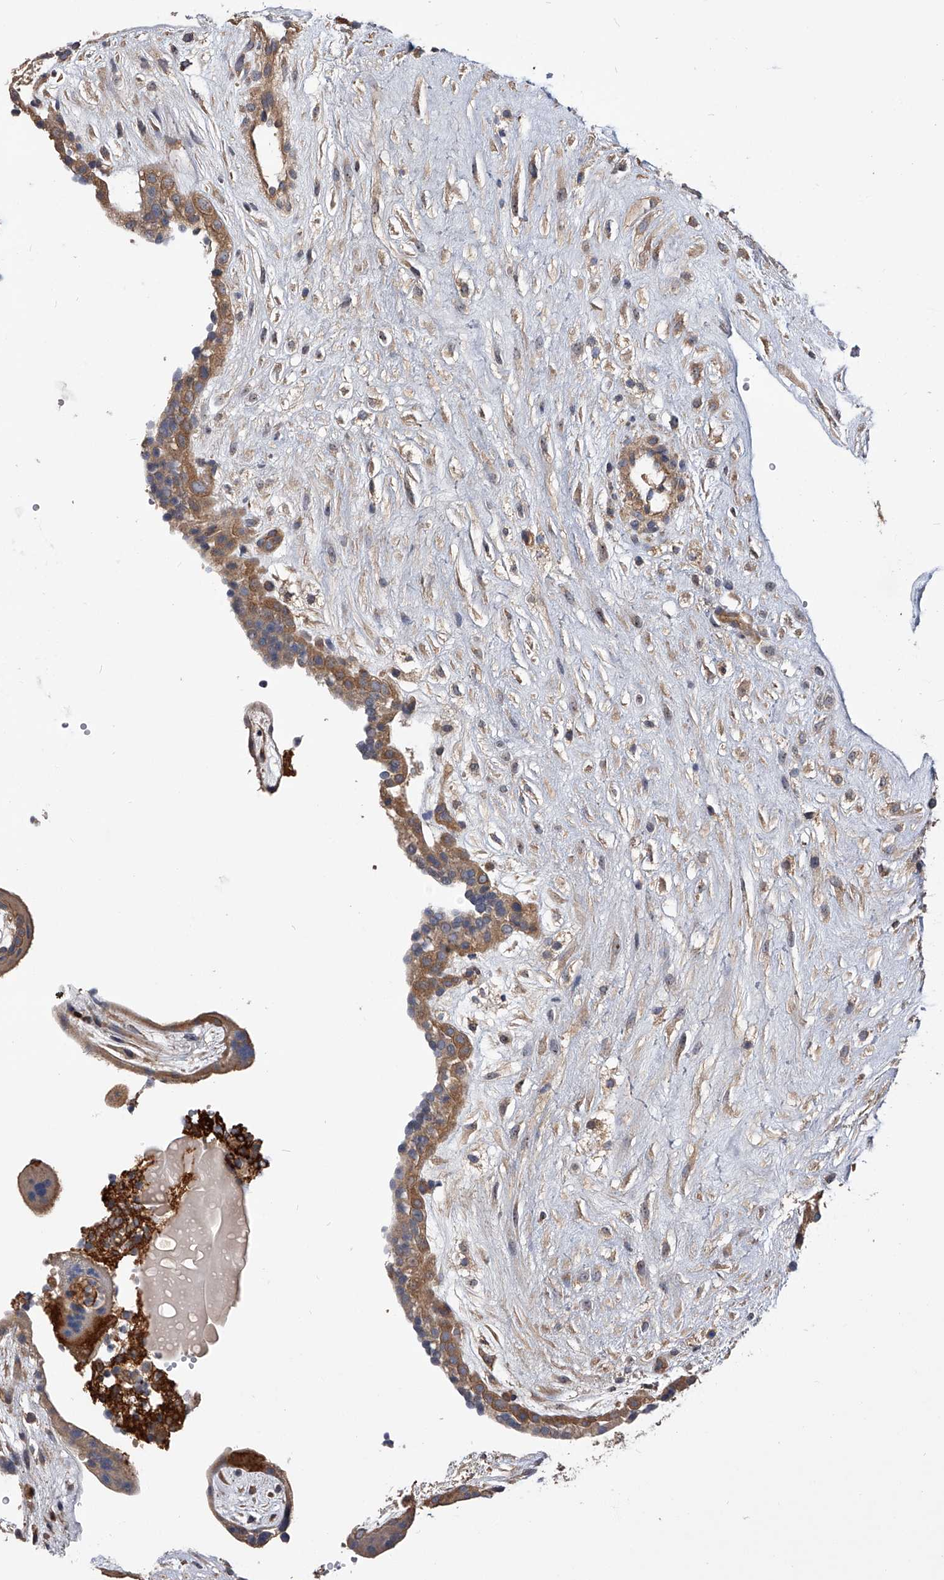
{"staining": {"intensity": "moderate", "quantity": "25%-75%", "location": "cytoplasmic/membranous"}, "tissue": "placenta", "cell_type": "Trophoblastic cells", "image_type": "normal", "snomed": [{"axis": "morphology", "description": "Normal tissue, NOS"}, {"axis": "topography", "description": "Placenta"}], "caption": "Brown immunohistochemical staining in benign placenta reveals moderate cytoplasmic/membranous expression in approximately 25%-75% of trophoblastic cells. The protein is shown in brown color, while the nuclei are stained blue.", "gene": "CUL7", "patient": {"sex": "female", "age": 18}}